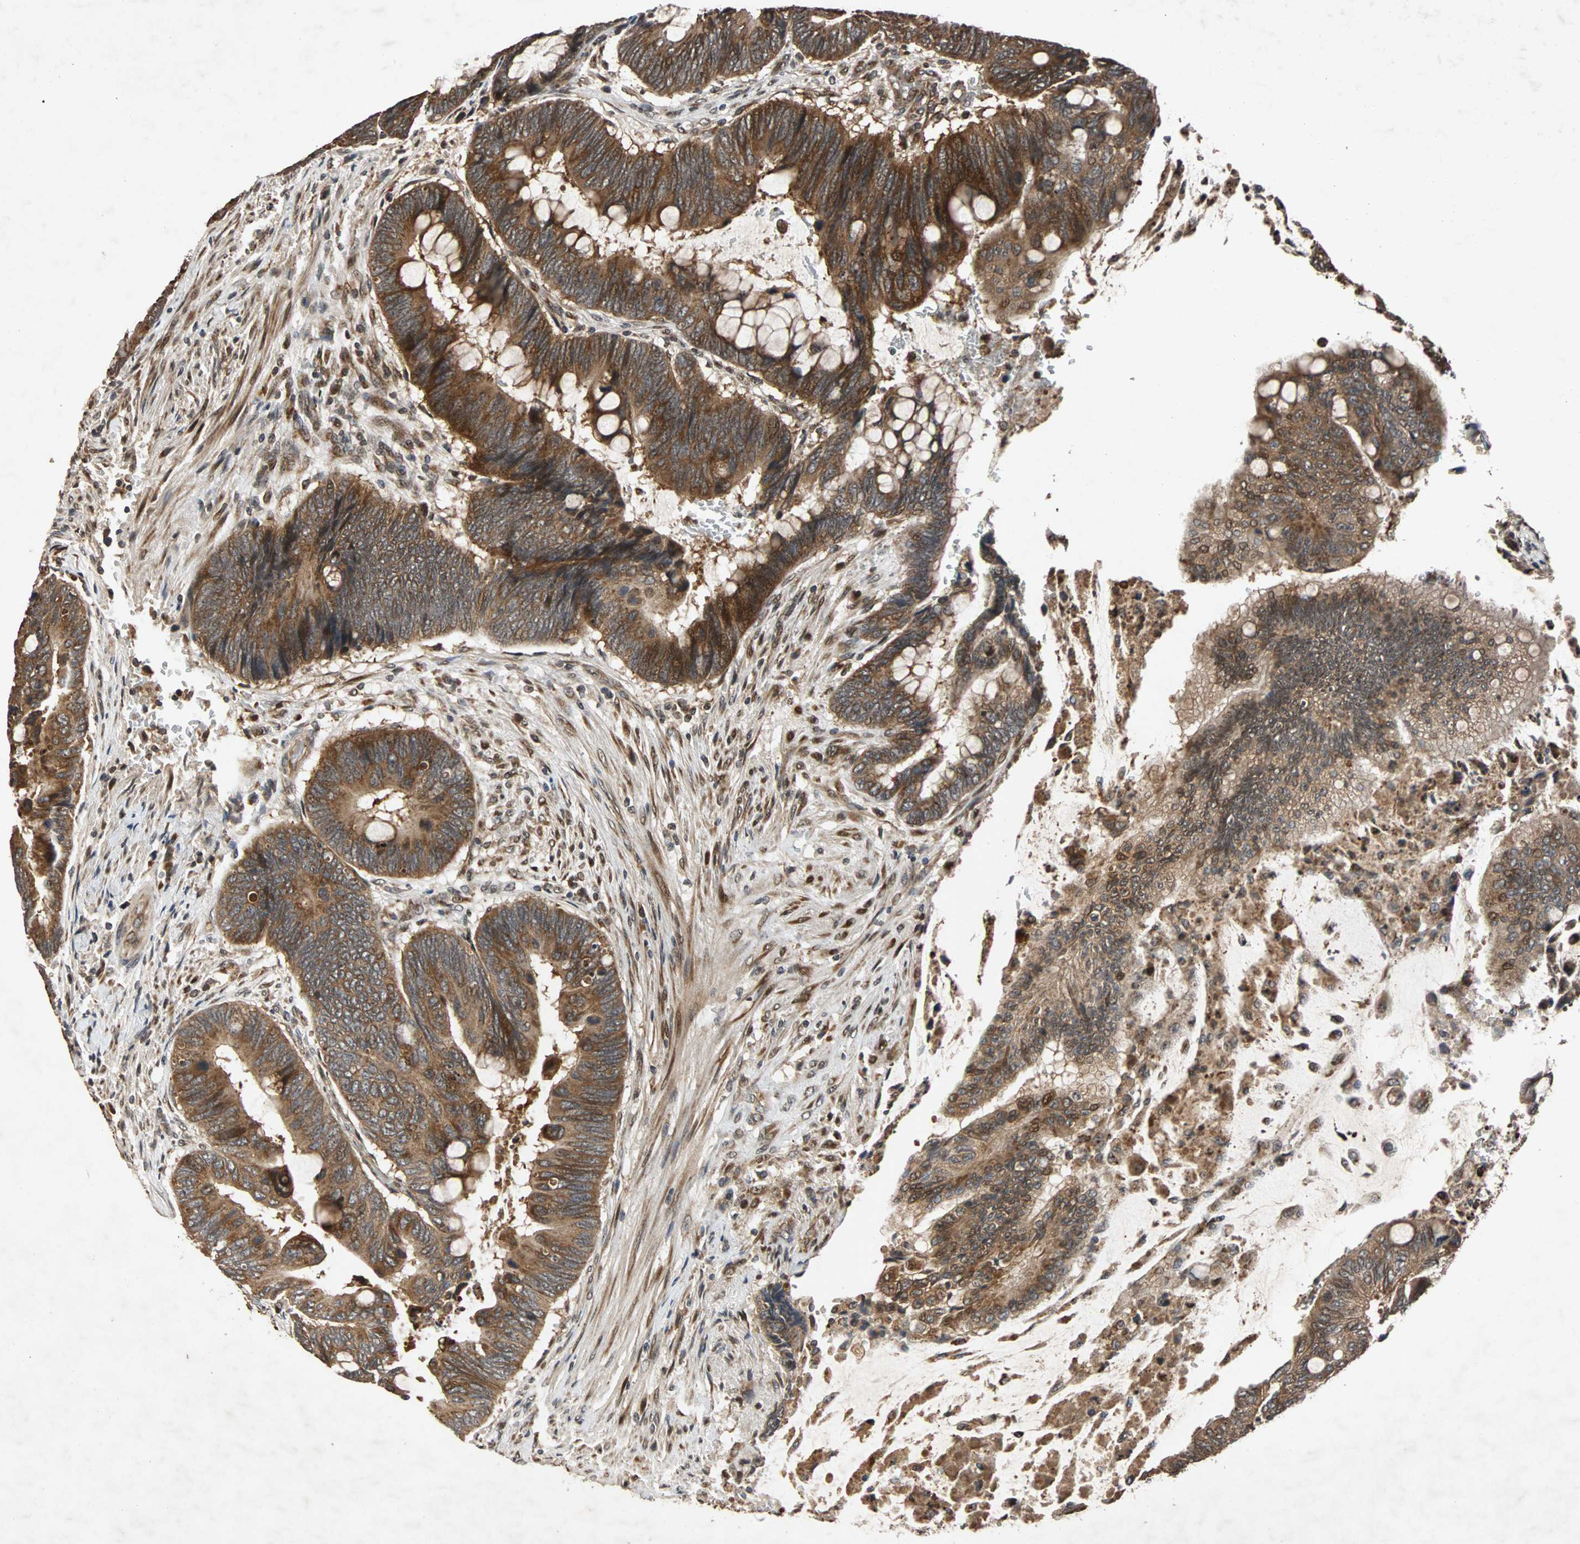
{"staining": {"intensity": "strong", "quantity": ">75%", "location": "cytoplasmic/membranous"}, "tissue": "colorectal cancer", "cell_type": "Tumor cells", "image_type": "cancer", "snomed": [{"axis": "morphology", "description": "Normal tissue, NOS"}, {"axis": "morphology", "description": "Adenocarcinoma, NOS"}, {"axis": "topography", "description": "Rectum"}], "caption": "The histopathology image exhibits staining of colorectal cancer, revealing strong cytoplasmic/membranous protein staining (brown color) within tumor cells.", "gene": "USP31", "patient": {"sex": "male", "age": 92}}